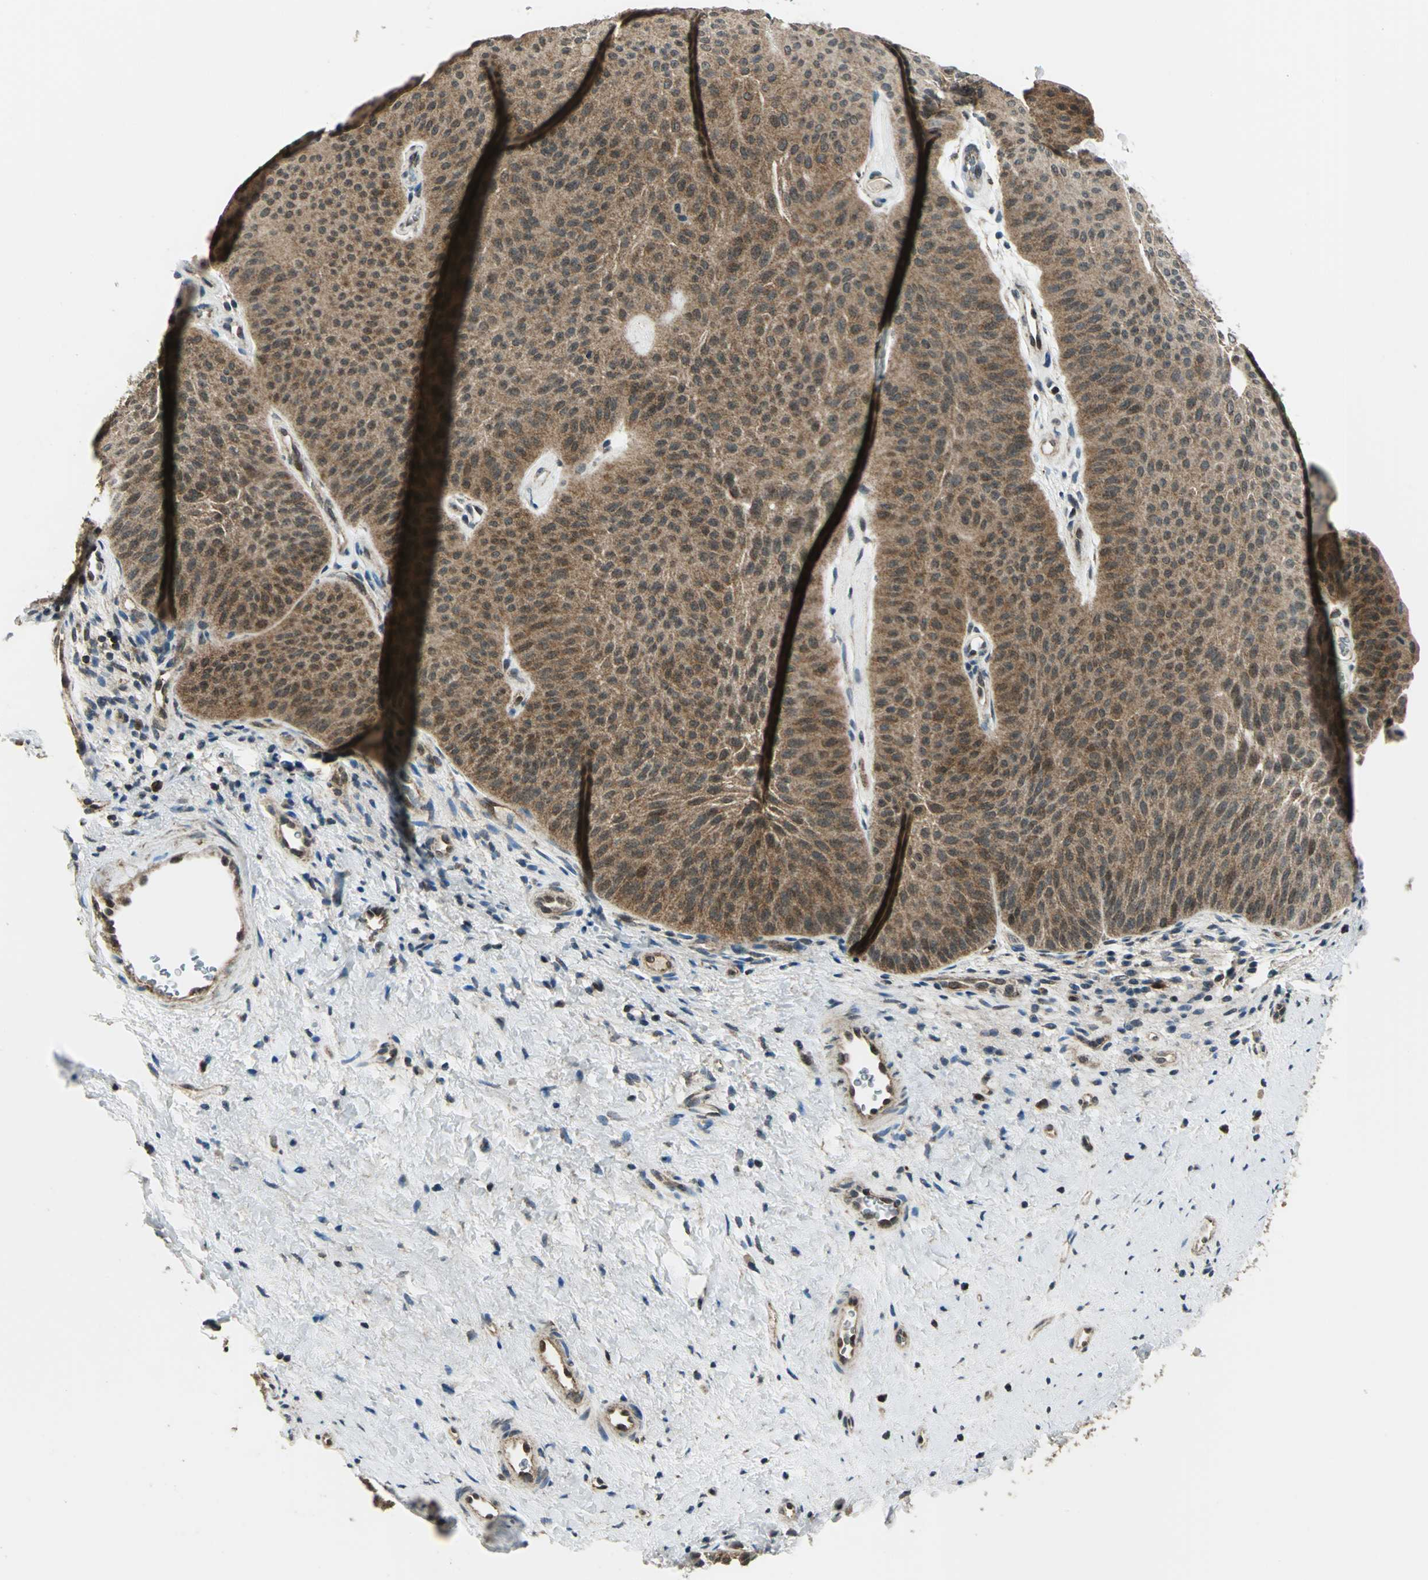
{"staining": {"intensity": "moderate", "quantity": ">75%", "location": "cytoplasmic/membranous"}, "tissue": "urothelial cancer", "cell_type": "Tumor cells", "image_type": "cancer", "snomed": [{"axis": "morphology", "description": "Urothelial carcinoma, Low grade"}, {"axis": "topography", "description": "Urinary bladder"}], "caption": "Urothelial cancer tissue displays moderate cytoplasmic/membranous staining in about >75% of tumor cells, visualized by immunohistochemistry.", "gene": "NUDT2", "patient": {"sex": "female", "age": 60}}